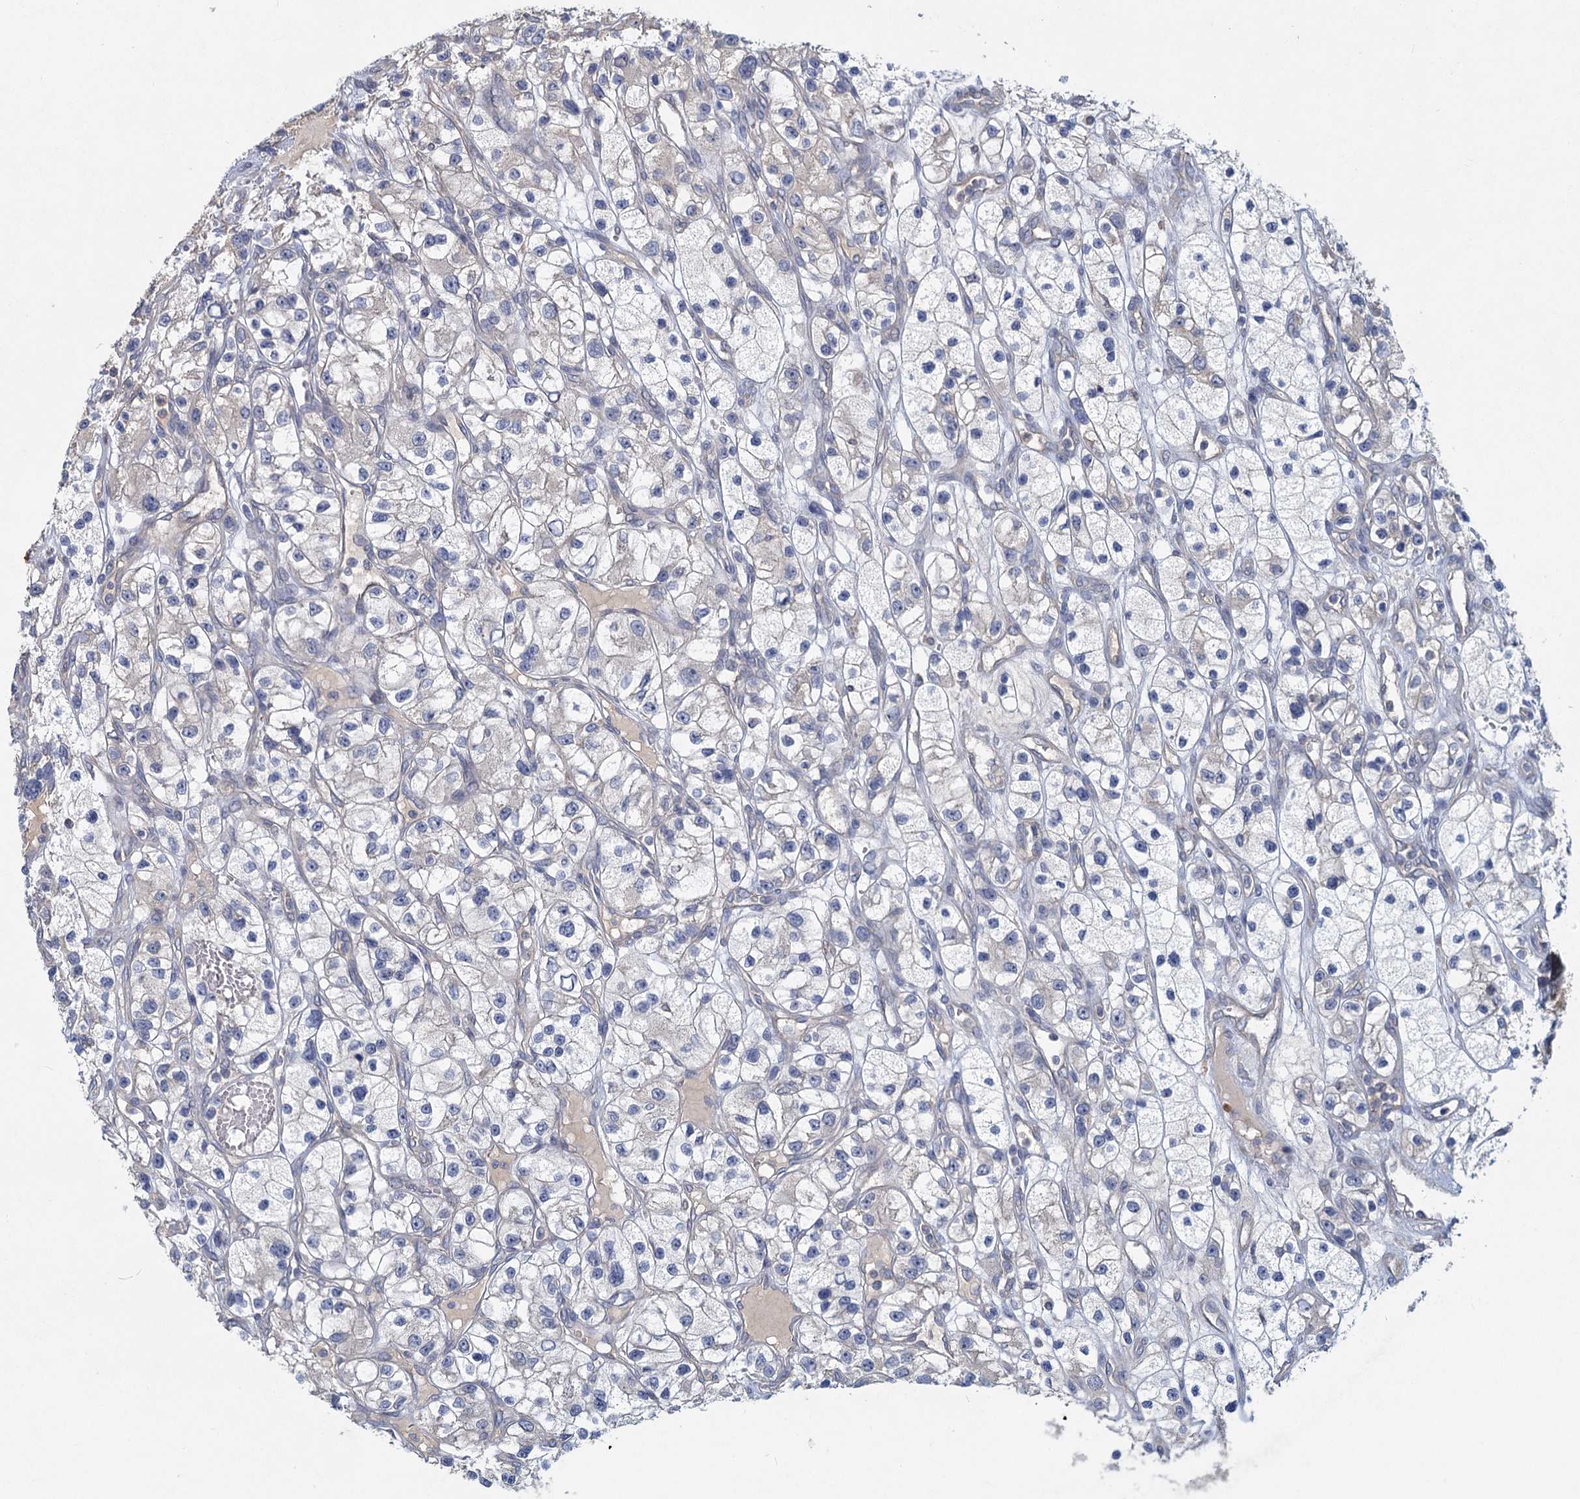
{"staining": {"intensity": "negative", "quantity": "none", "location": "none"}, "tissue": "renal cancer", "cell_type": "Tumor cells", "image_type": "cancer", "snomed": [{"axis": "morphology", "description": "Adenocarcinoma, NOS"}, {"axis": "topography", "description": "Kidney"}], "caption": "An image of human renal adenocarcinoma is negative for staining in tumor cells. (Stains: DAB (3,3'-diaminobenzidine) immunohistochemistry (IHC) with hematoxylin counter stain, Microscopy: brightfield microscopy at high magnification).", "gene": "HES2", "patient": {"sex": "female", "age": 57}}